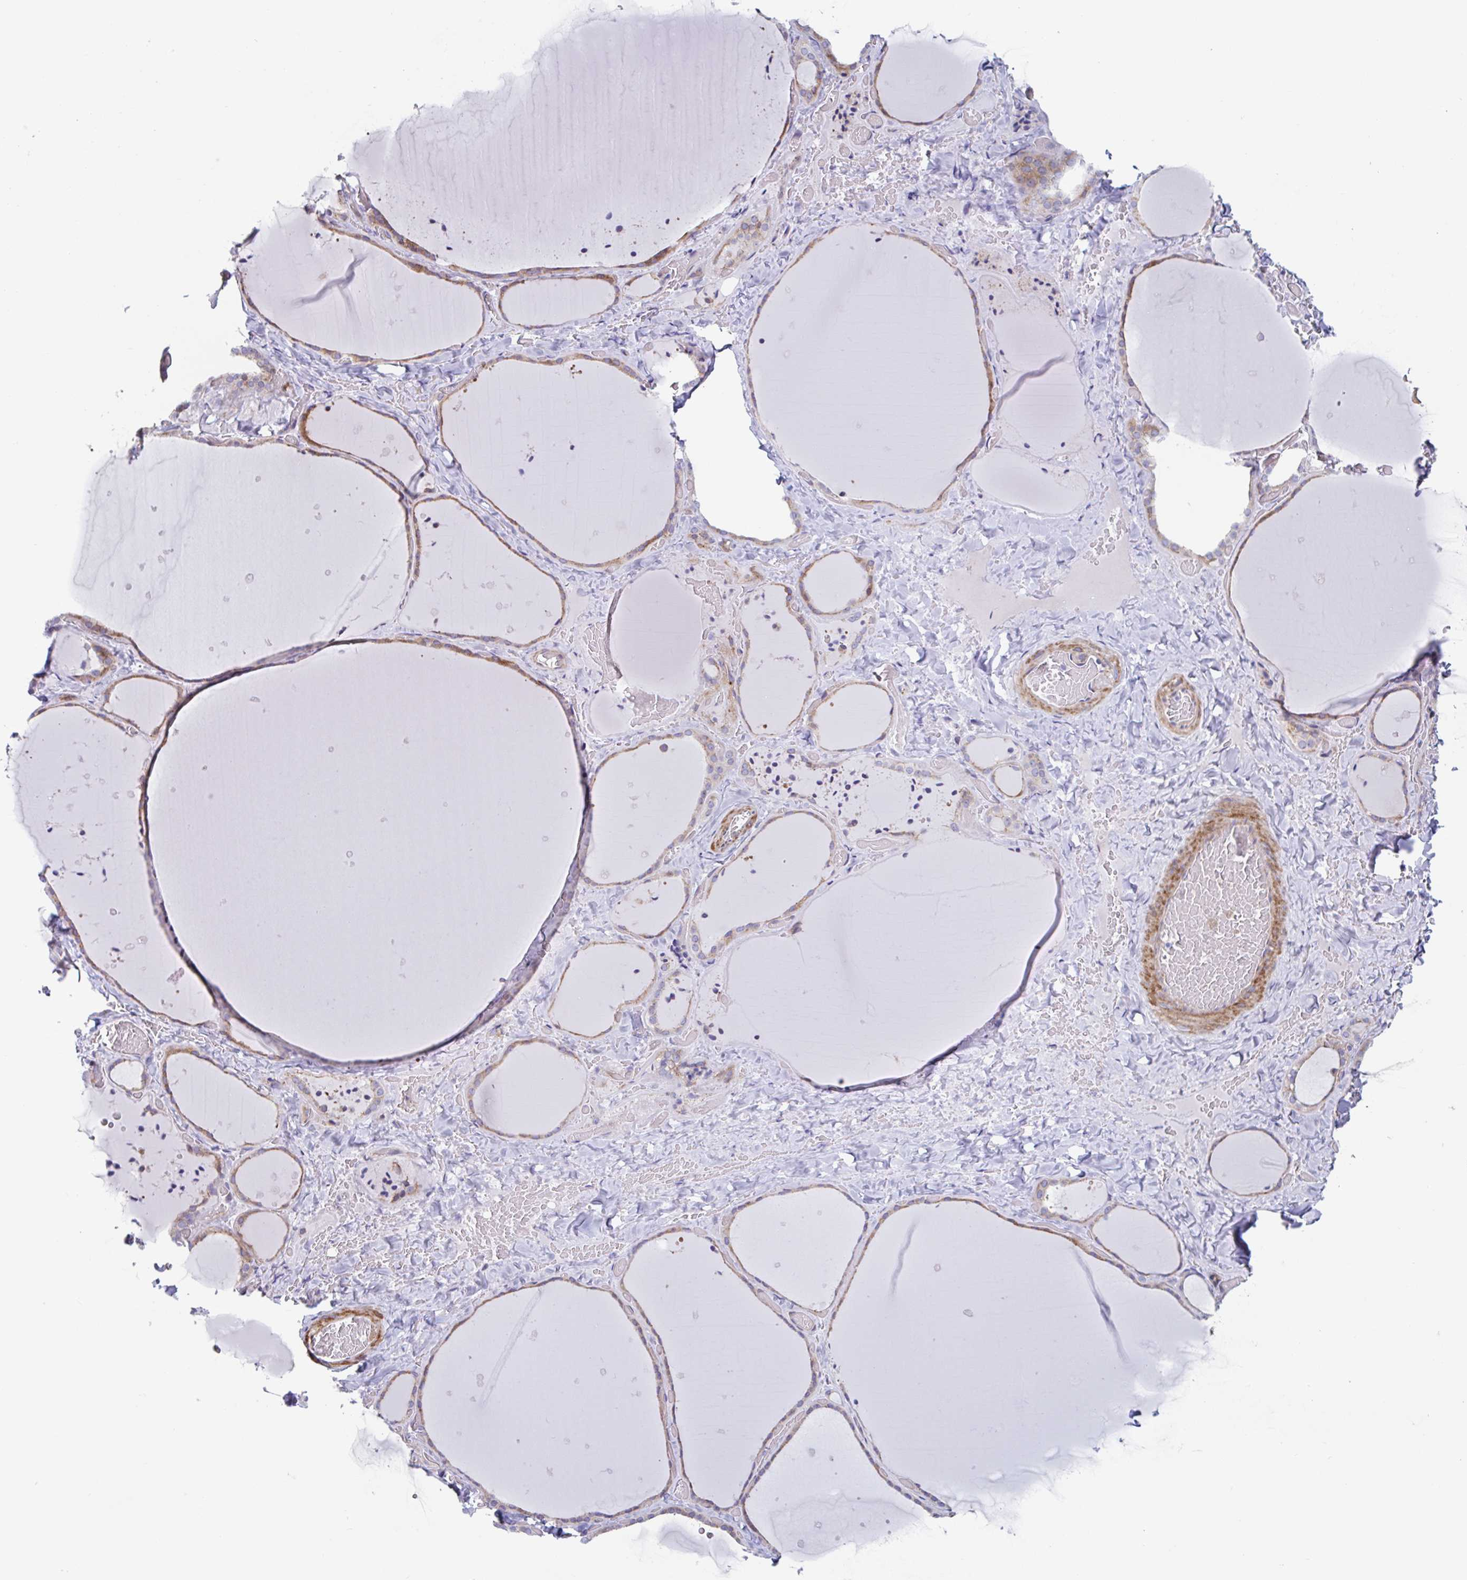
{"staining": {"intensity": "moderate", "quantity": "25%-75%", "location": "cytoplasmic/membranous"}, "tissue": "thyroid gland", "cell_type": "Glandular cells", "image_type": "normal", "snomed": [{"axis": "morphology", "description": "Normal tissue, NOS"}, {"axis": "topography", "description": "Thyroid gland"}], "caption": "The immunohistochemical stain shows moderate cytoplasmic/membranous staining in glandular cells of normal thyroid gland.", "gene": "DUXA", "patient": {"sex": "female", "age": 36}}